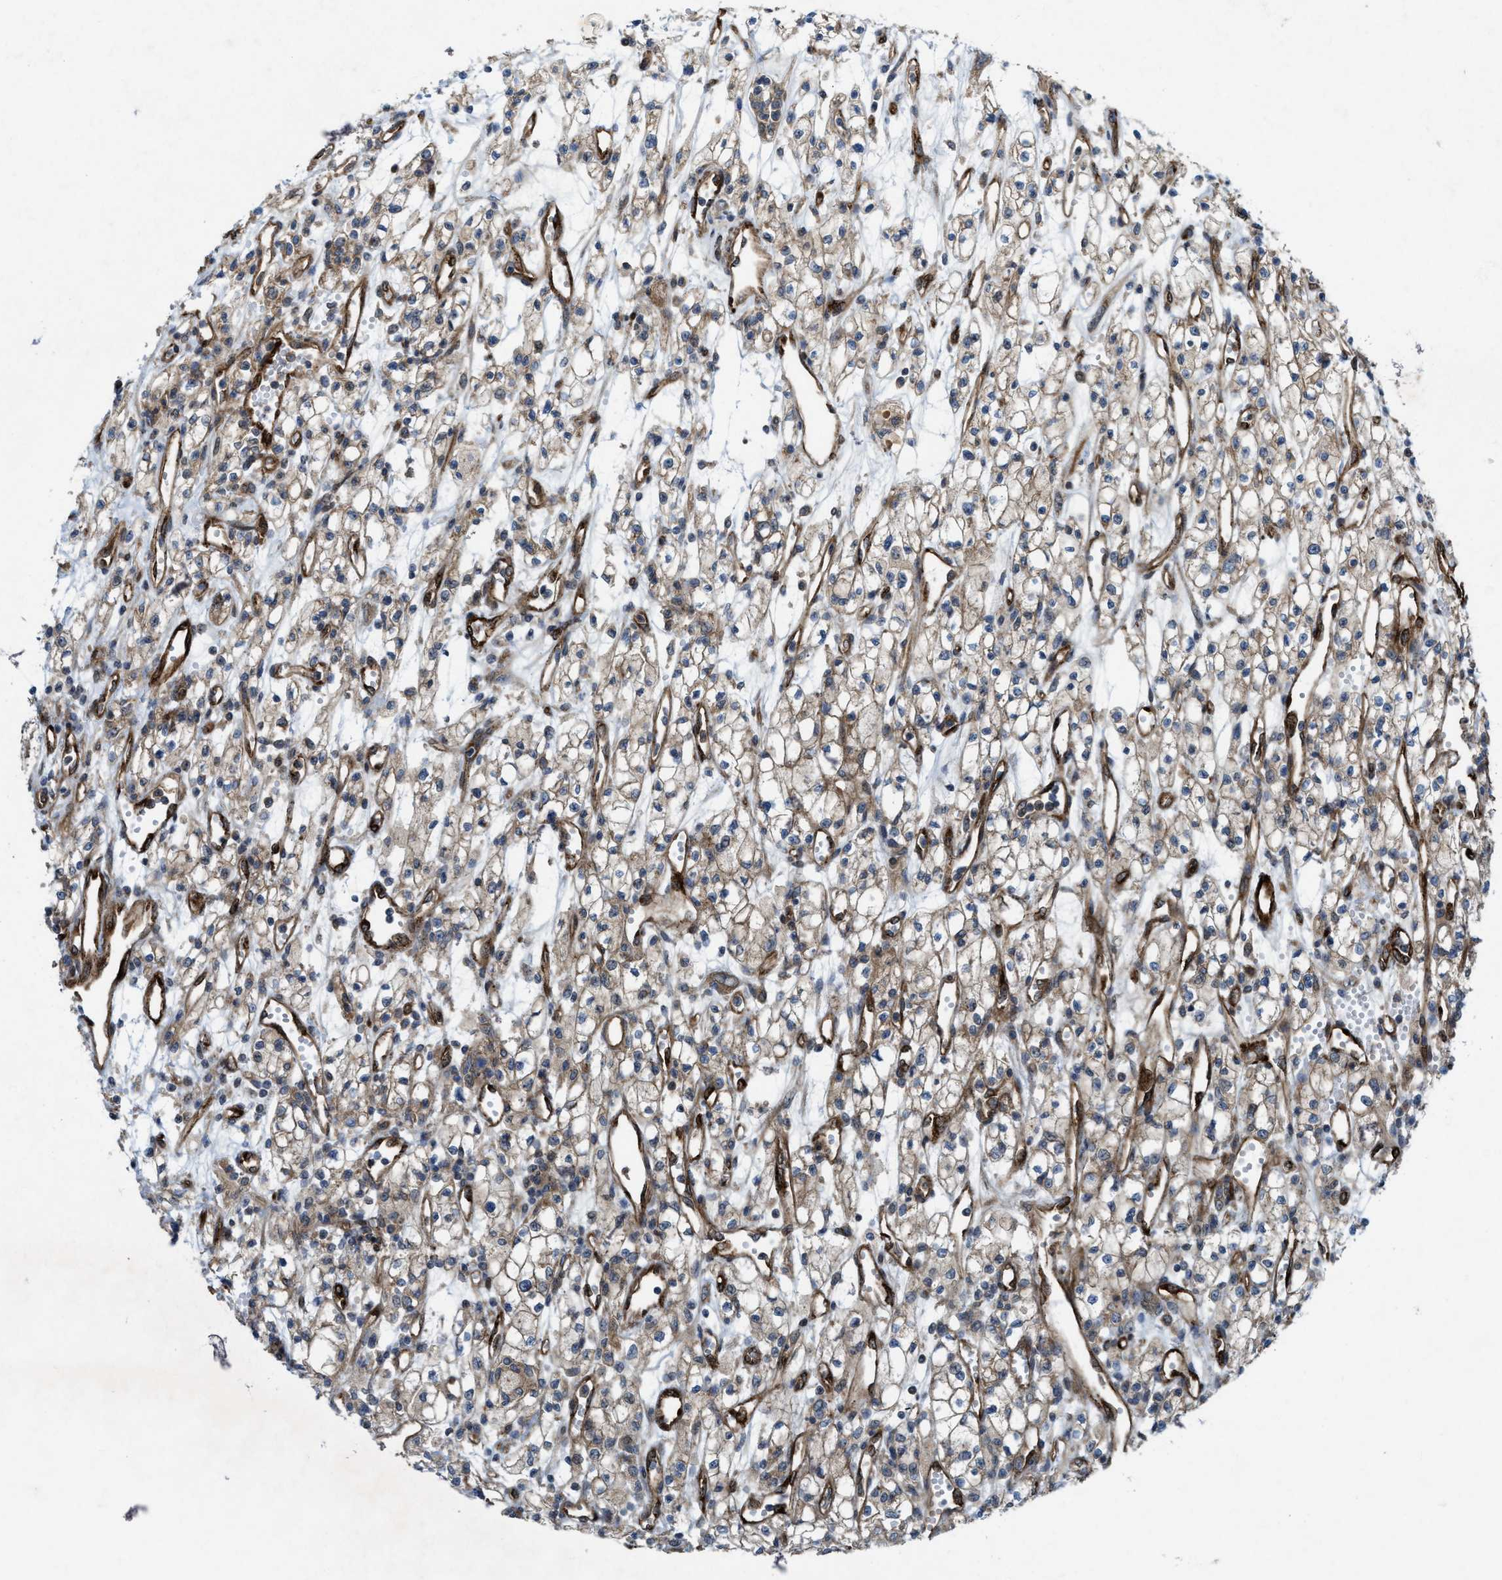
{"staining": {"intensity": "weak", "quantity": ">75%", "location": "cytoplasmic/membranous"}, "tissue": "renal cancer", "cell_type": "Tumor cells", "image_type": "cancer", "snomed": [{"axis": "morphology", "description": "Adenocarcinoma, NOS"}, {"axis": "topography", "description": "Kidney"}], "caption": "Immunohistochemistry micrograph of renal cancer stained for a protein (brown), which exhibits low levels of weak cytoplasmic/membranous positivity in approximately >75% of tumor cells.", "gene": "URGCP", "patient": {"sex": "male", "age": 59}}